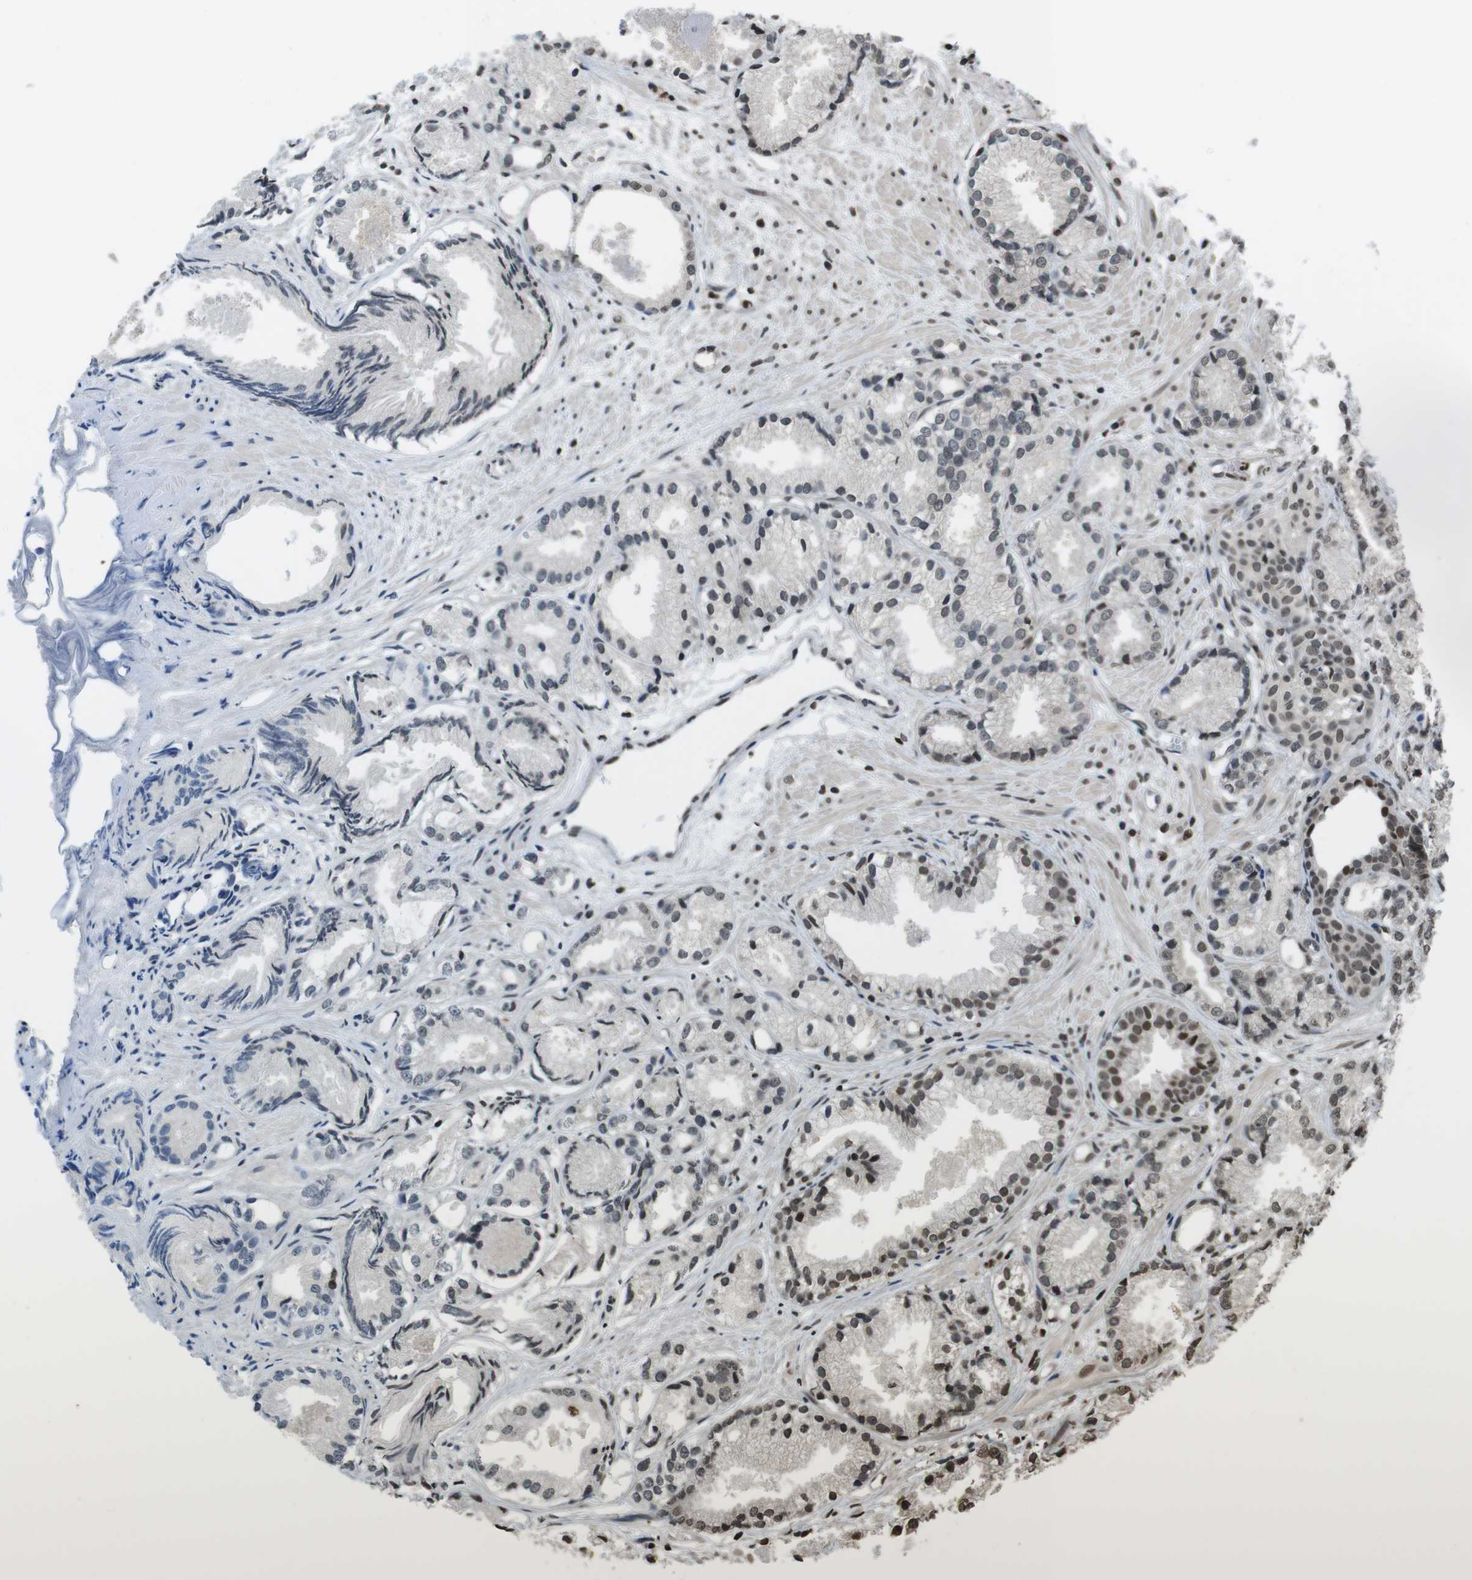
{"staining": {"intensity": "moderate", "quantity": "25%-75%", "location": "nuclear"}, "tissue": "prostate cancer", "cell_type": "Tumor cells", "image_type": "cancer", "snomed": [{"axis": "morphology", "description": "Adenocarcinoma, Low grade"}, {"axis": "topography", "description": "Prostate"}], "caption": "Protein expression analysis of human adenocarcinoma (low-grade) (prostate) reveals moderate nuclear expression in about 25%-75% of tumor cells.", "gene": "MAF", "patient": {"sex": "male", "age": 72}}